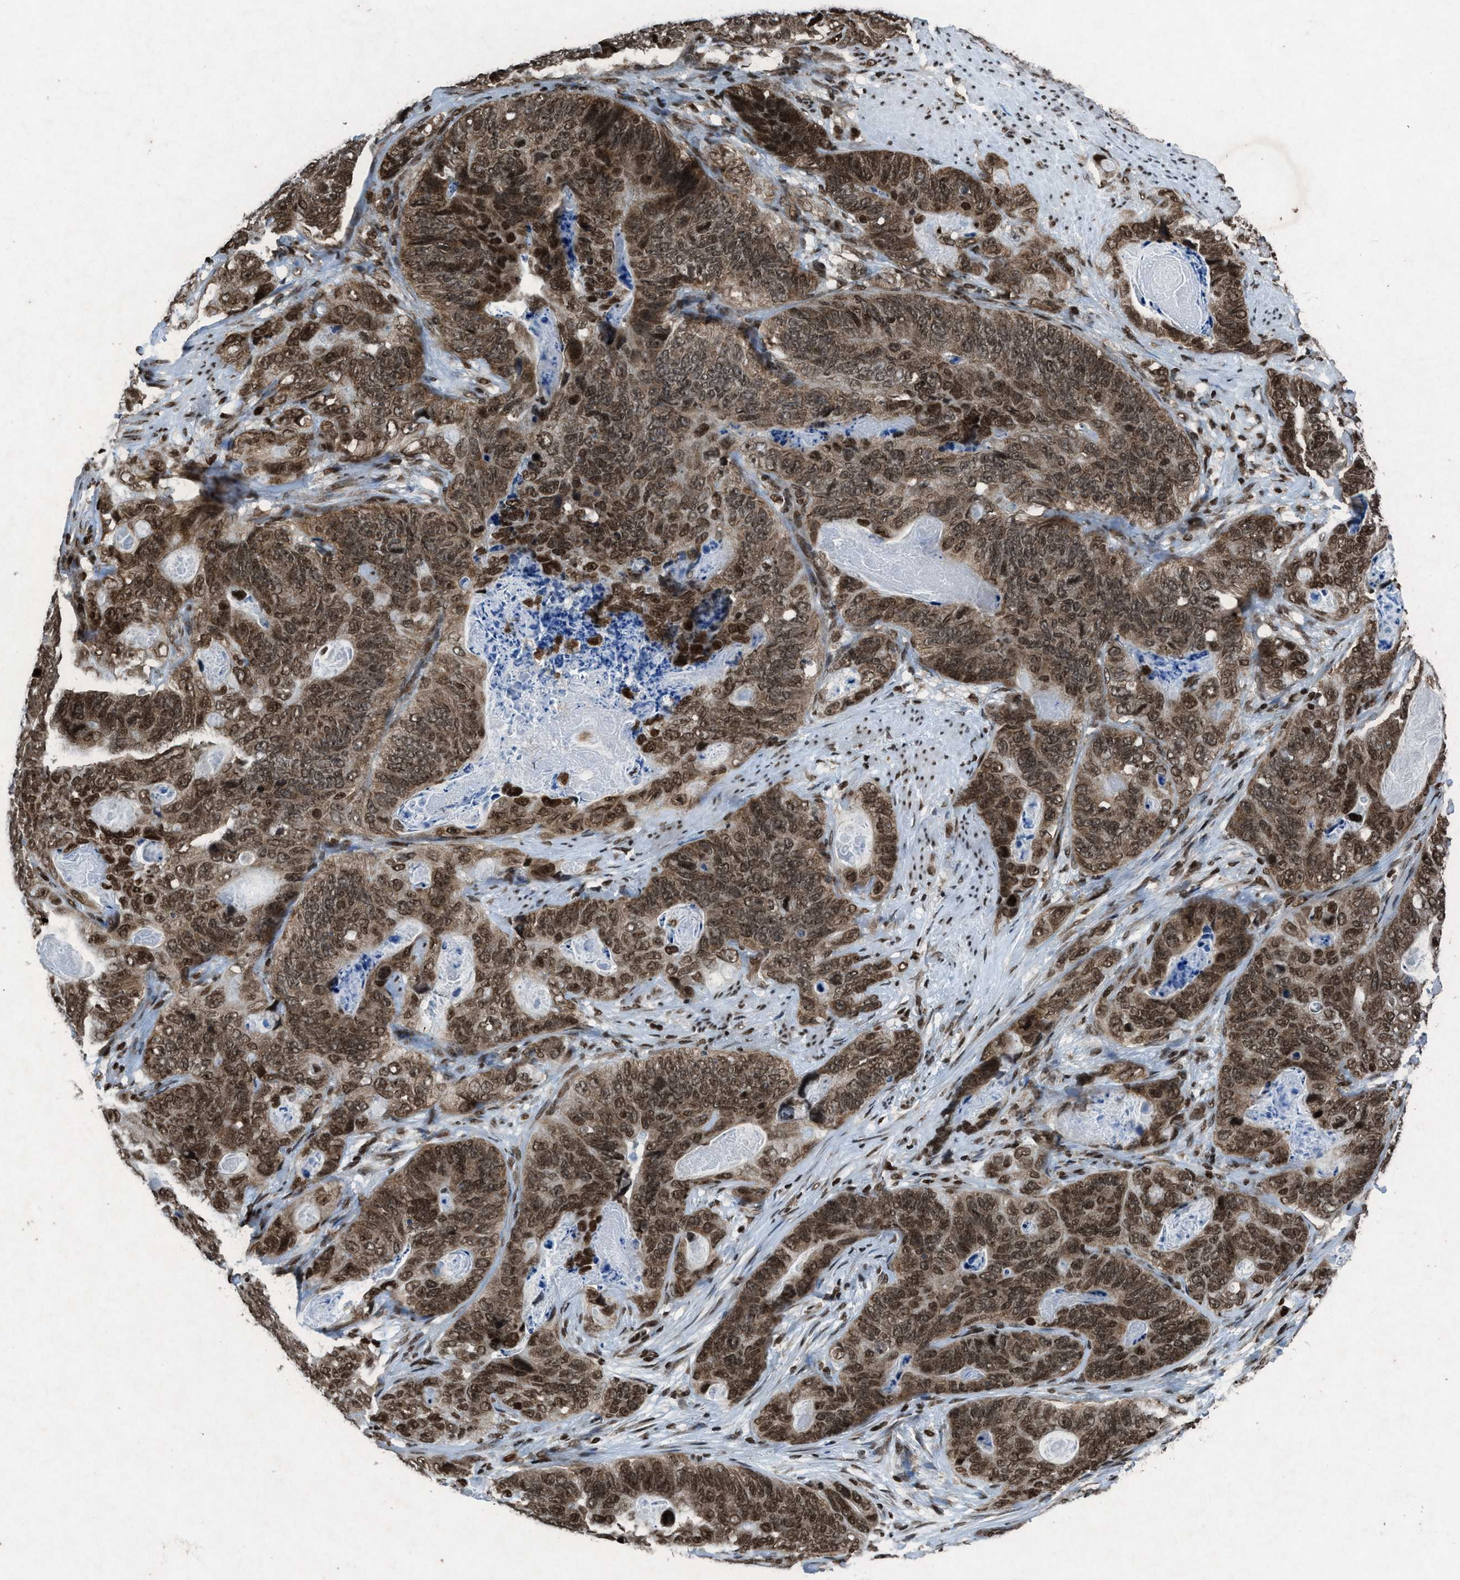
{"staining": {"intensity": "moderate", "quantity": ">75%", "location": "cytoplasmic/membranous,nuclear"}, "tissue": "stomach cancer", "cell_type": "Tumor cells", "image_type": "cancer", "snomed": [{"axis": "morphology", "description": "Adenocarcinoma, NOS"}, {"axis": "topography", "description": "Stomach"}], "caption": "Tumor cells exhibit medium levels of moderate cytoplasmic/membranous and nuclear expression in about >75% of cells in human stomach adenocarcinoma. (DAB (3,3'-diaminobenzidine) = brown stain, brightfield microscopy at high magnification).", "gene": "NXF1", "patient": {"sex": "female", "age": 89}}